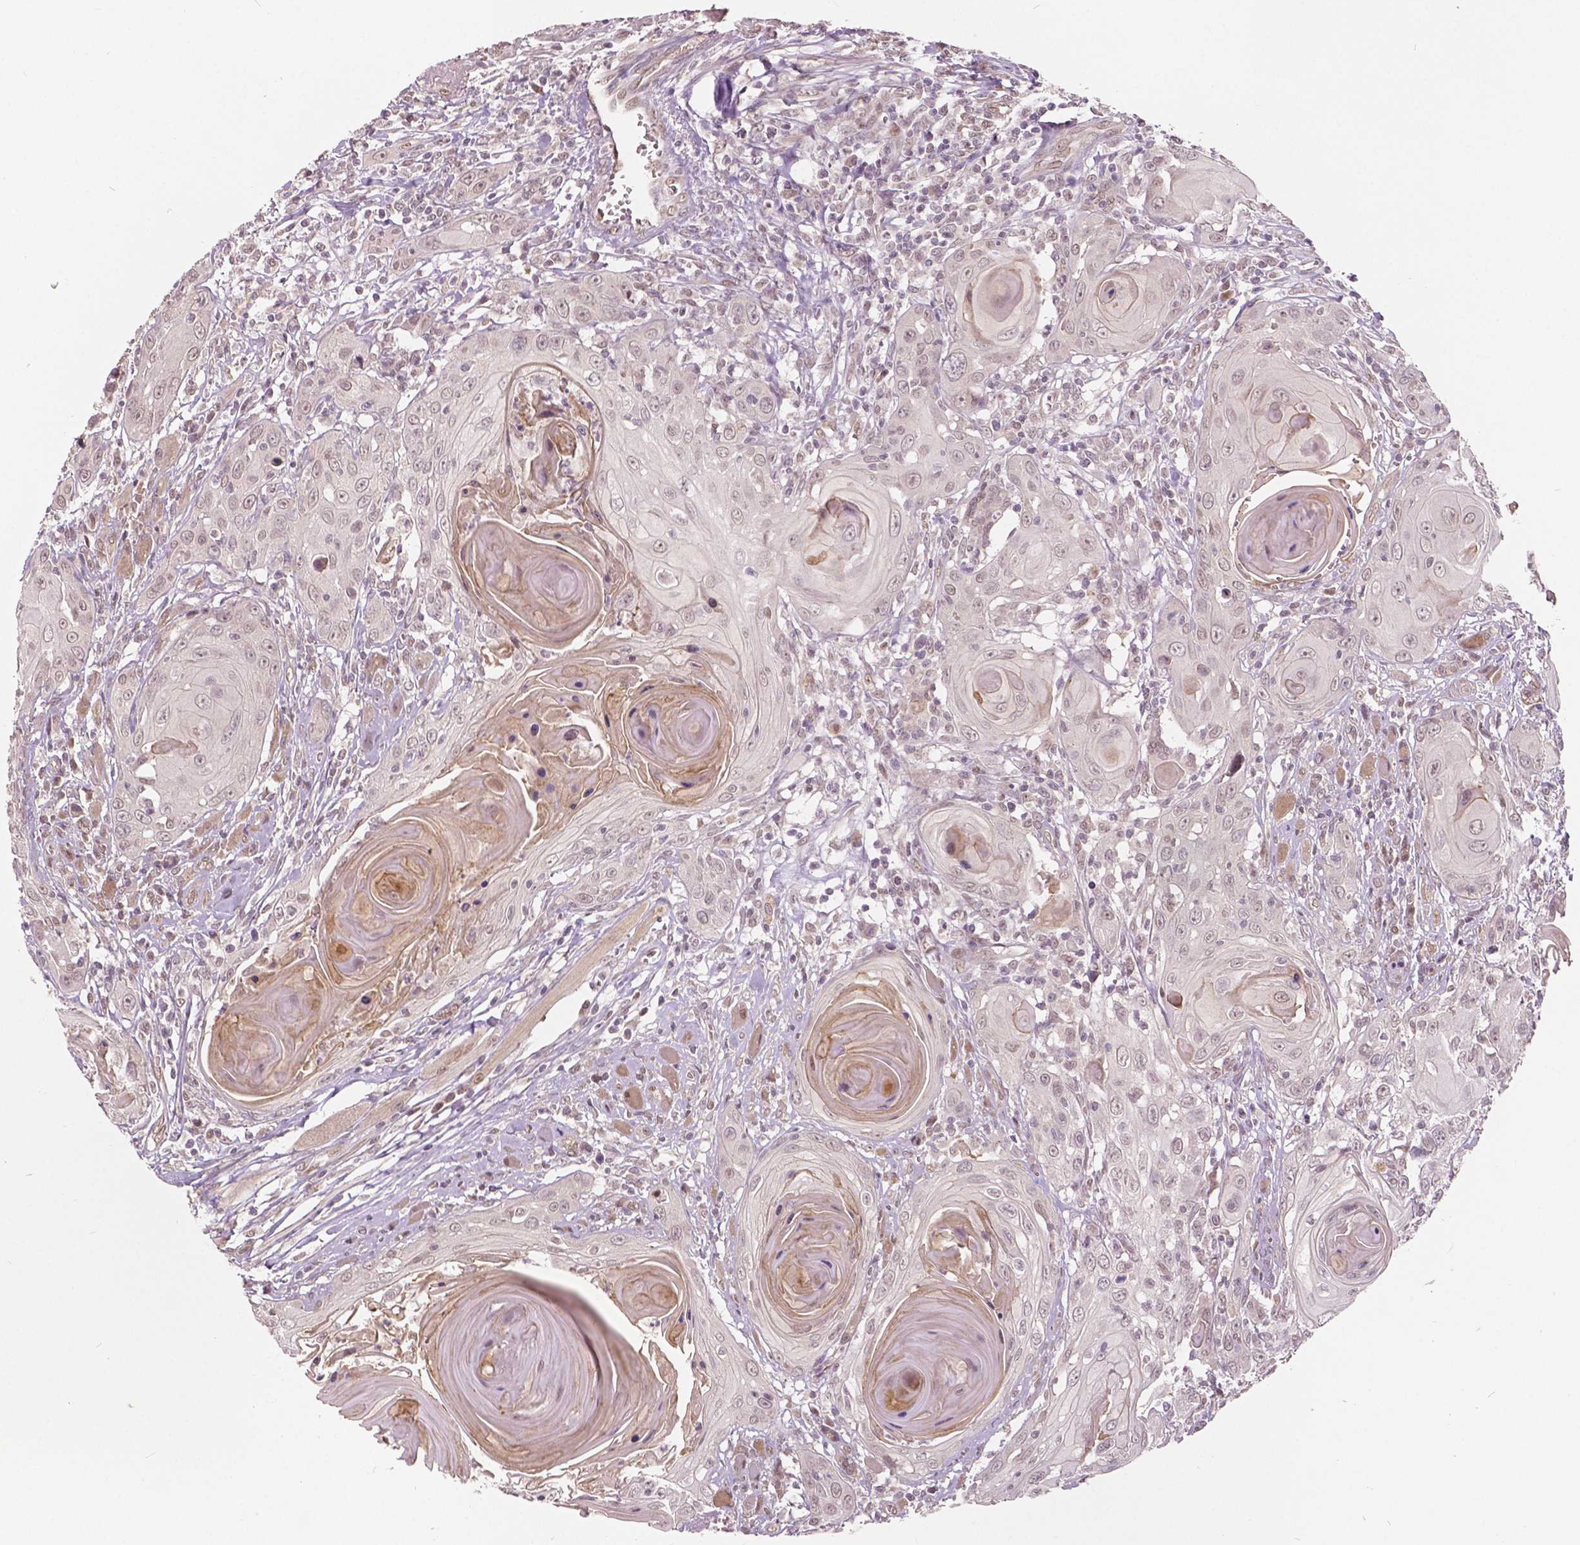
{"staining": {"intensity": "negative", "quantity": "none", "location": "none"}, "tissue": "head and neck cancer", "cell_type": "Tumor cells", "image_type": "cancer", "snomed": [{"axis": "morphology", "description": "Squamous cell carcinoma, NOS"}, {"axis": "topography", "description": "Head-Neck"}], "caption": "Protein analysis of squamous cell carcinoma (head and neck) demonstrates no significant expression in tumor cells.", "gene": "HMBOX1", "patient": {"sex": "female", "age": 80}}